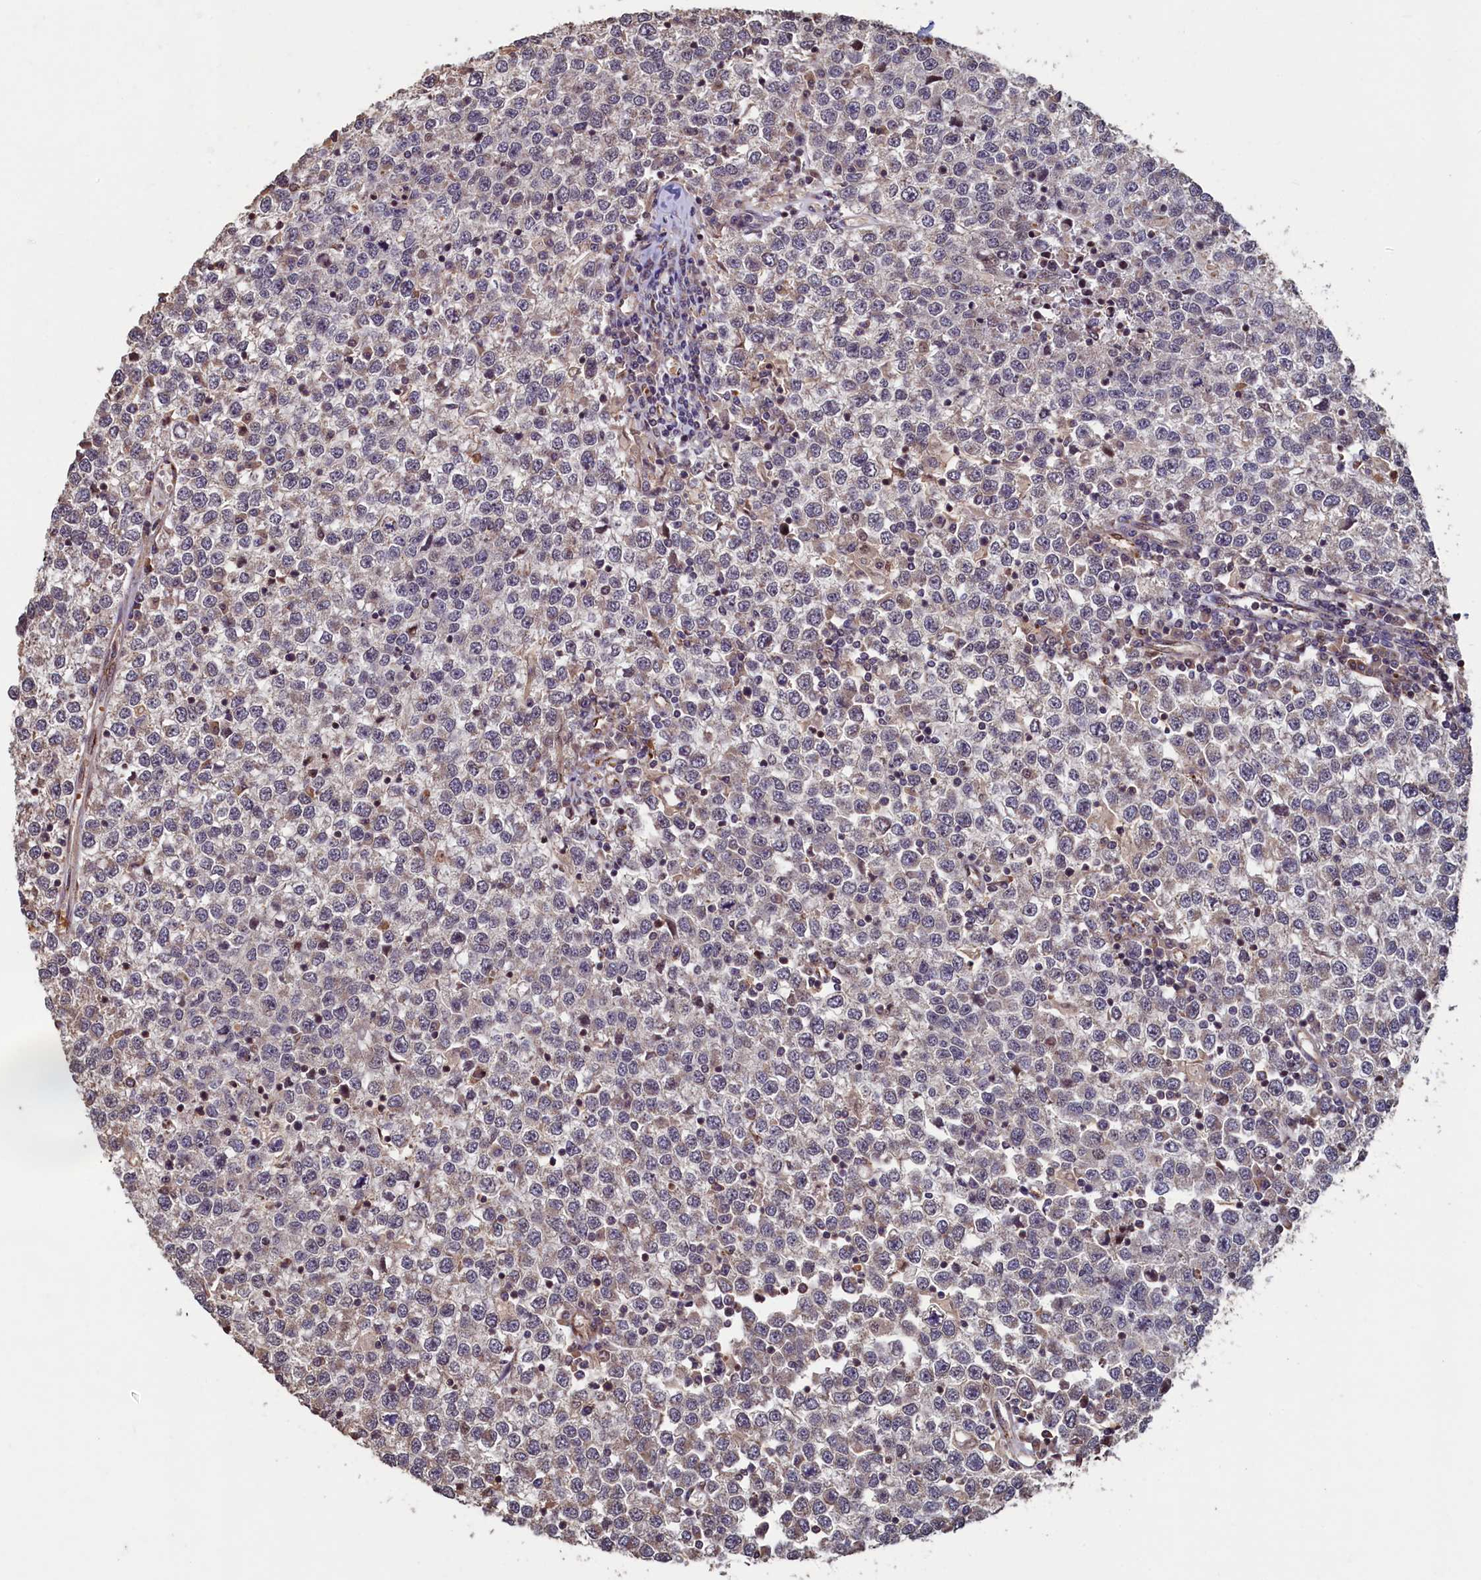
{"staining": {"intensity": "weak", "quantity": "25%-75%", "location": "cytoplasmic/membranous"}, "tissue": "testis cancer", "cell_type": "Tumor cells", "image_type": "cancer", "snomed": [{"axis": "morphology", "description": "Seminoma, NOS"}, {"axis": "topography", "description": "Testis"}], "caption": "Testis cancer stained with a protein marker reveals weak staining in tumor cells.", "gene": "TMEM181", "patient": {"sex": "male", "age": 65}}